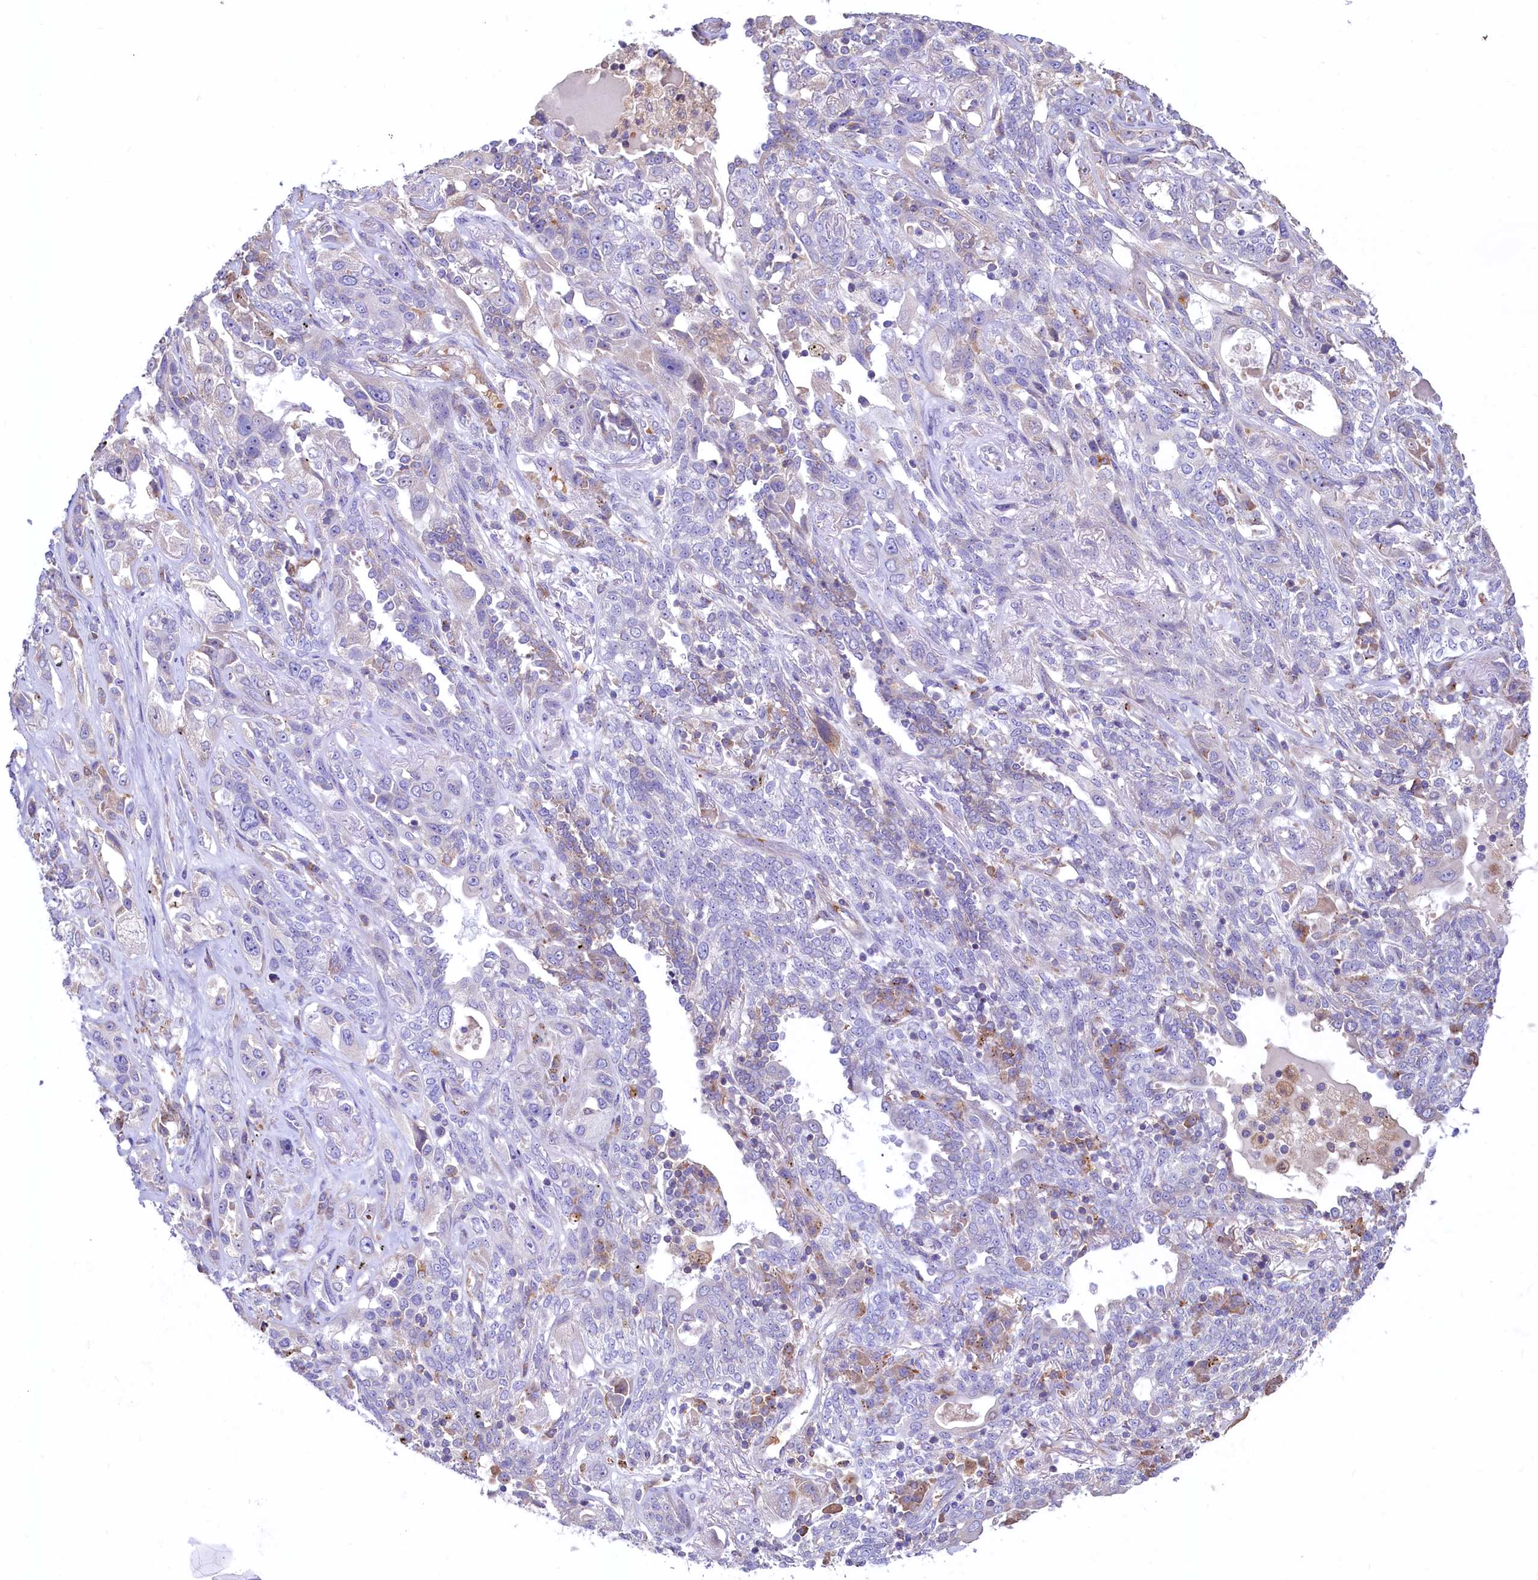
{"staining": {"intensity": "negative", "quantity": "none", "location": "none"}, "tissue": "lung cancer", "cell_type": "Tumor cells", "image_type": "cancer", "snomed": [{"axis": "morphology", "description": "Squamous cell carcinoma, NOS"}, {"axis": "topography", "description": "Lung"}], "caption": "Protein analysis of lung cancer exhibits no significant staining in tumor cells.", "gene": "HPS6", "patient": {"sex": "female", "age": 70}}